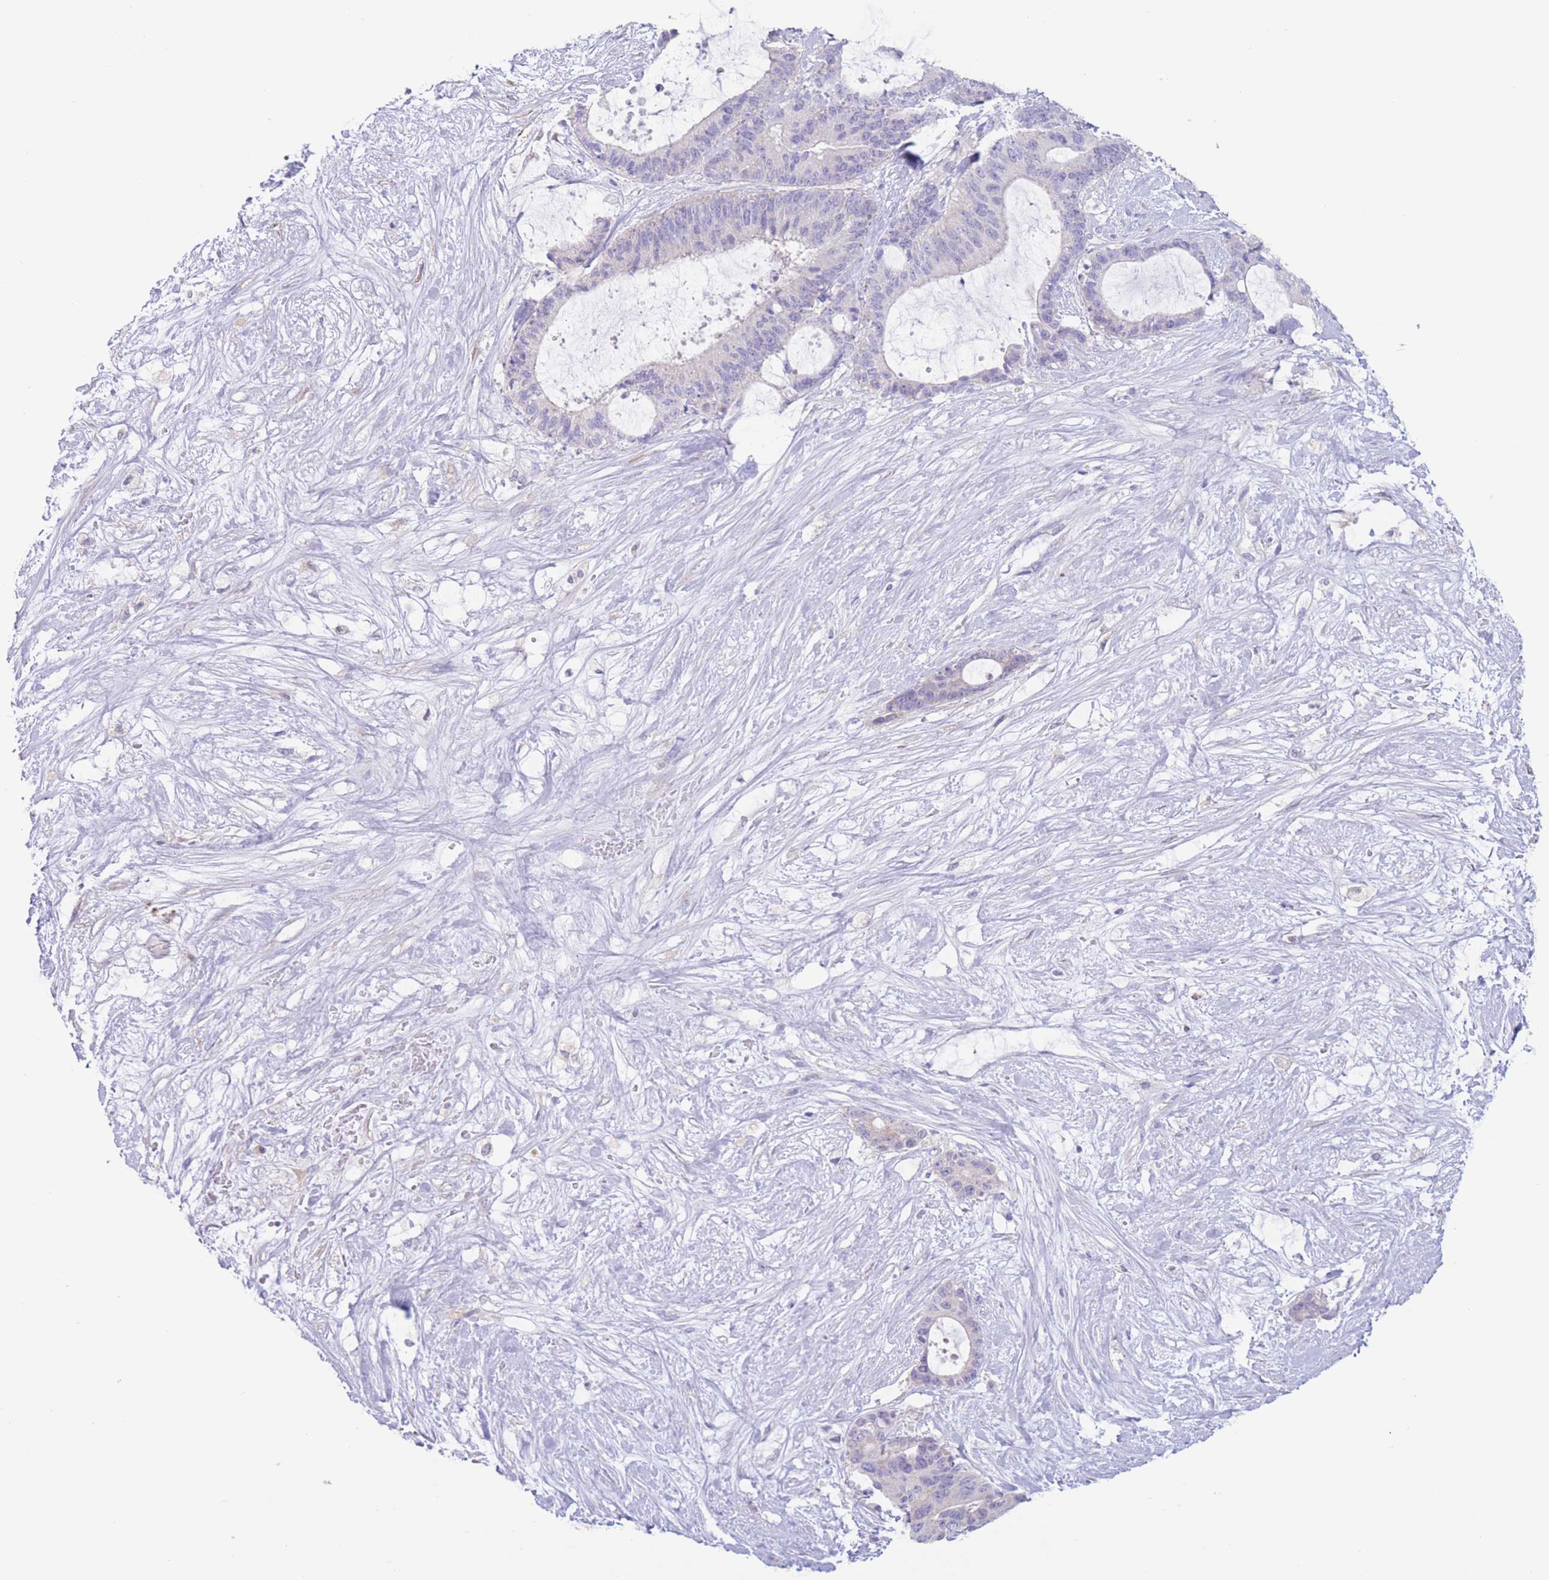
{"staining": {"intensity": "negative", "quantity": "none", "location": "none"}, "tissue": "liver cancer", "cell_type": "Tumor cells", "image_type": "cancer", "snomed": [{"axis": "morphology", "description": "Normal tissue, NOS"}, {"axis": "morphology", "description": "Cholangiocarcinoma"}, {"axis": "topography", "description": "Liver"}, {"axis": "topography", "description": "Peripheral nerve tissue"}], "caption": "An image of liver cancer stained for a protein displays no brown staining in tumor cells.", "gene": "FAH", "patient": {"sex": "female", "age": 73}}